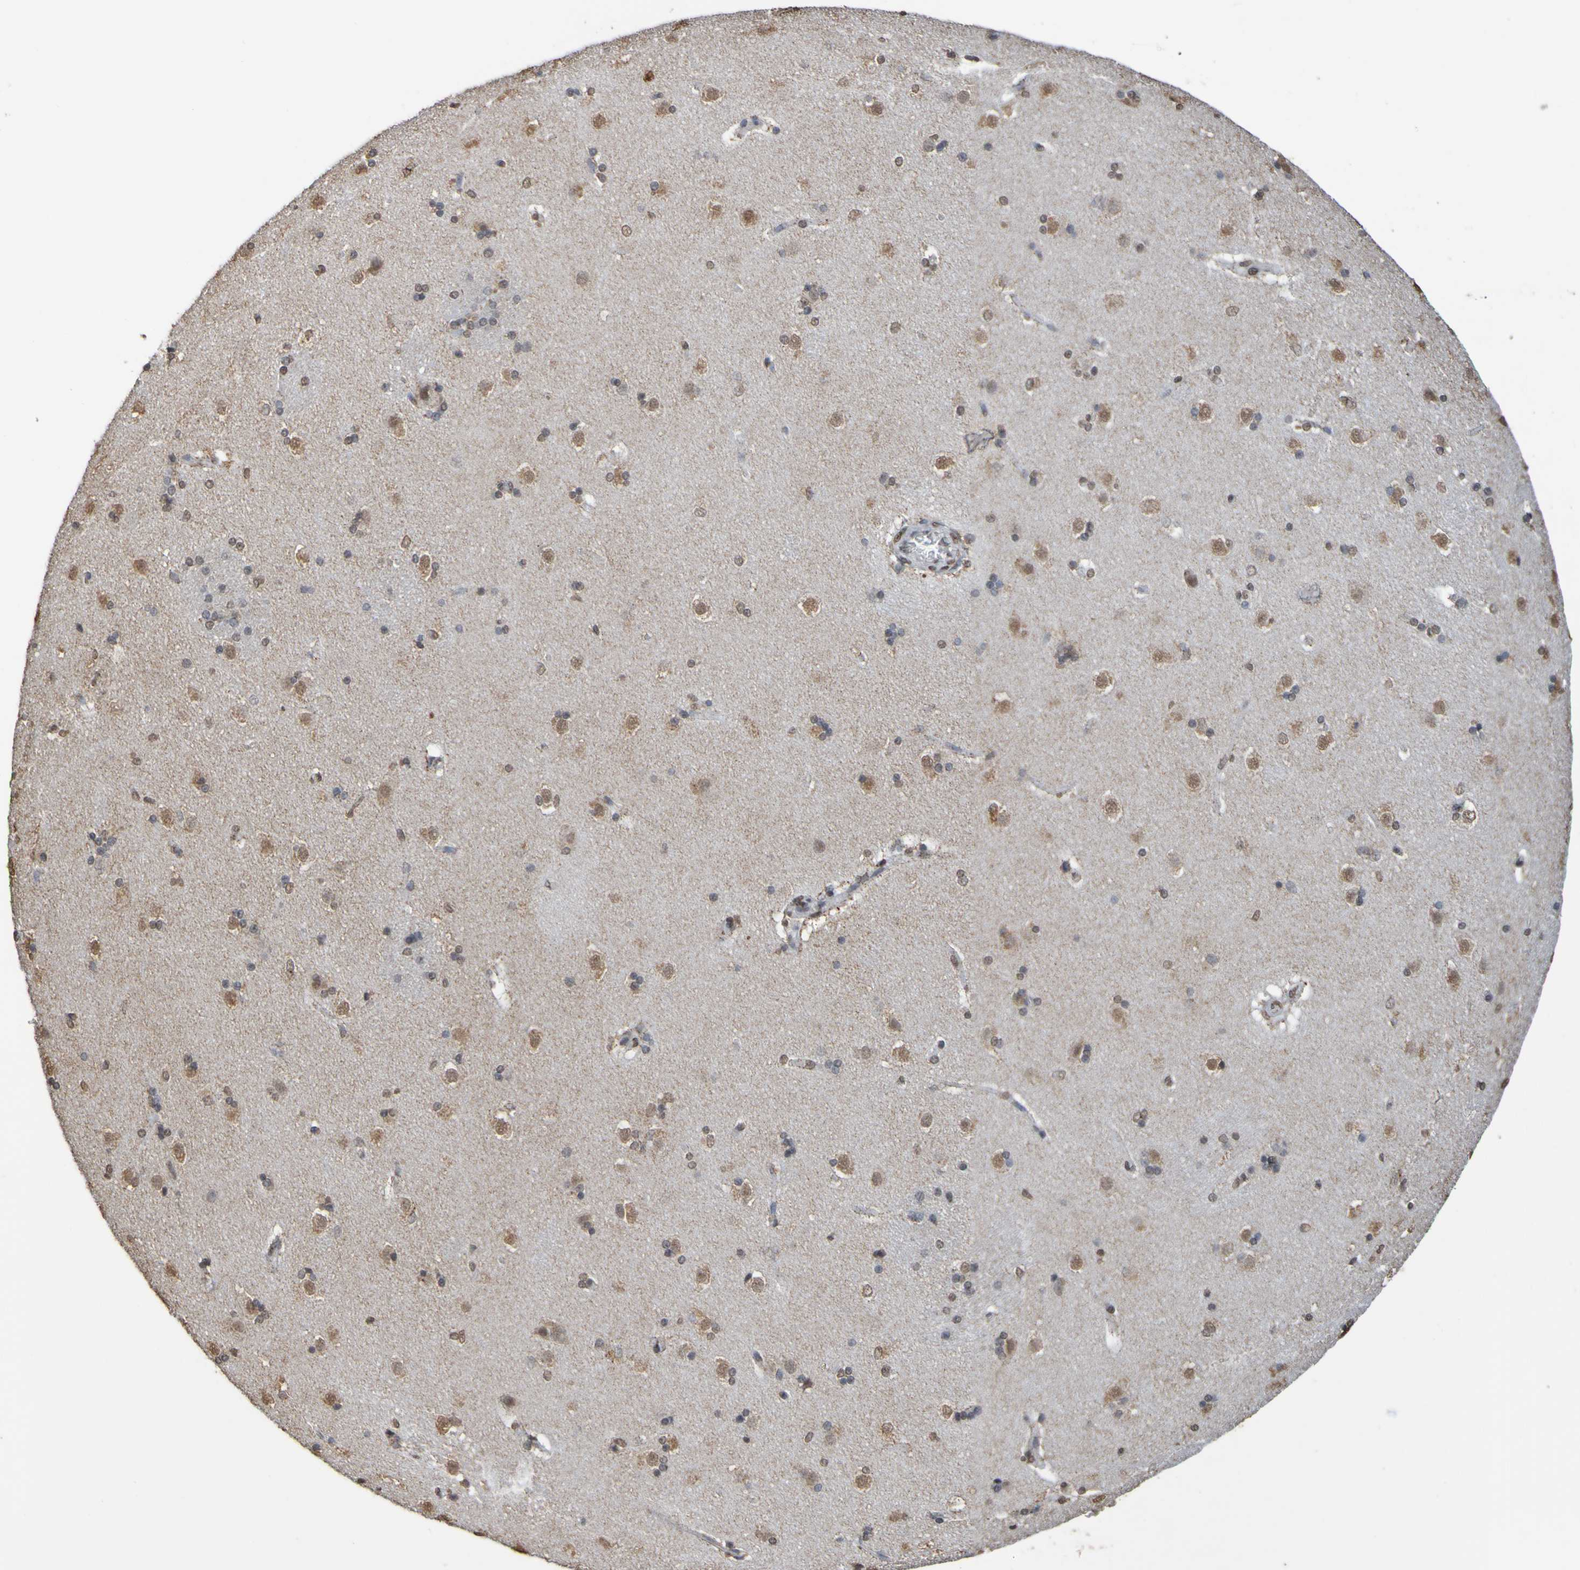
{"staining": {"intensity": "weak", "quantity": "25%-75%", "location": "nuclear"}, "tissue": "caudate", "cell_type": "Glial cells", "image_type": "normal", "snomed": [{"axis": "morphology", "description": "Normal tissue, NOS"}, {"axis": "topography", "description": "Lateral ventricle wall"}], "caption": "Benign caudate exhibits weak nuclear positivity in approximately 25%-75% of glial cells, visualized by immunohistochemistry.", "gene": "ALKBH2", "patient": {"sex": "female", "age": 19}}